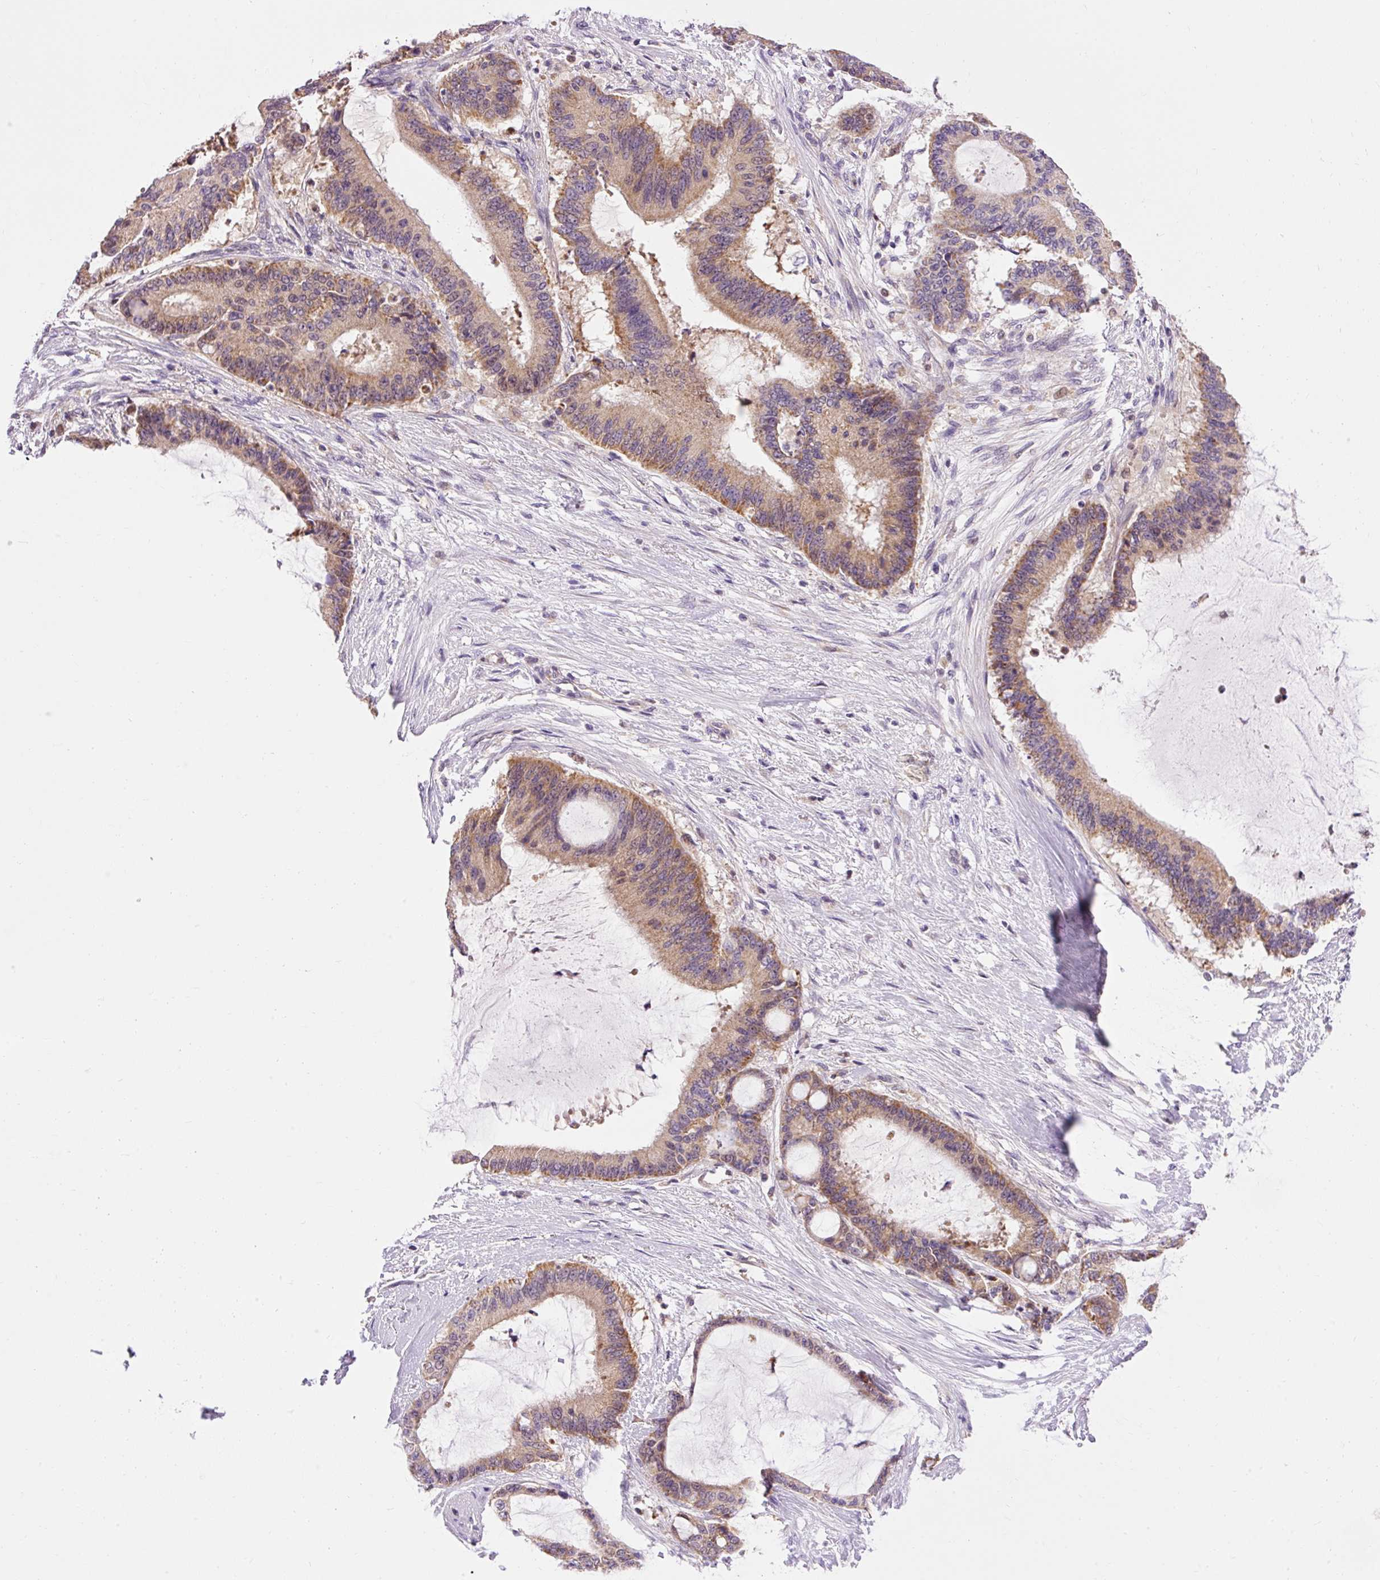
{"staining": {"intensity": "moderate", "quantity": ">75%", "location": "cytoplasmic/membranous"}, "tissue": "liver cancer", "cell_type": "Tumor cells", "image_type": "cancer", "snomed": [{"axis": "morphology", "description": "Normal tissue, NOS"}, {"axis": "morphology", "description": "Cholangiocarcinoma"}, {"axis": "topography", "description": "Liver"}, {"axis": "topography", "description": "Peripheral nerve tissue"}], "caption": "This photomicrograph demonstrates liver cholangiocarcinoma stained with immunohistochemistry to label a protein in brown. The cytoplasmic/membranous of tumor cells show moderate positivity for the protein. Nuclei are counter-stained blue.", "gene": "IMMT", "patient": {"sex": "female", "age": 73}}